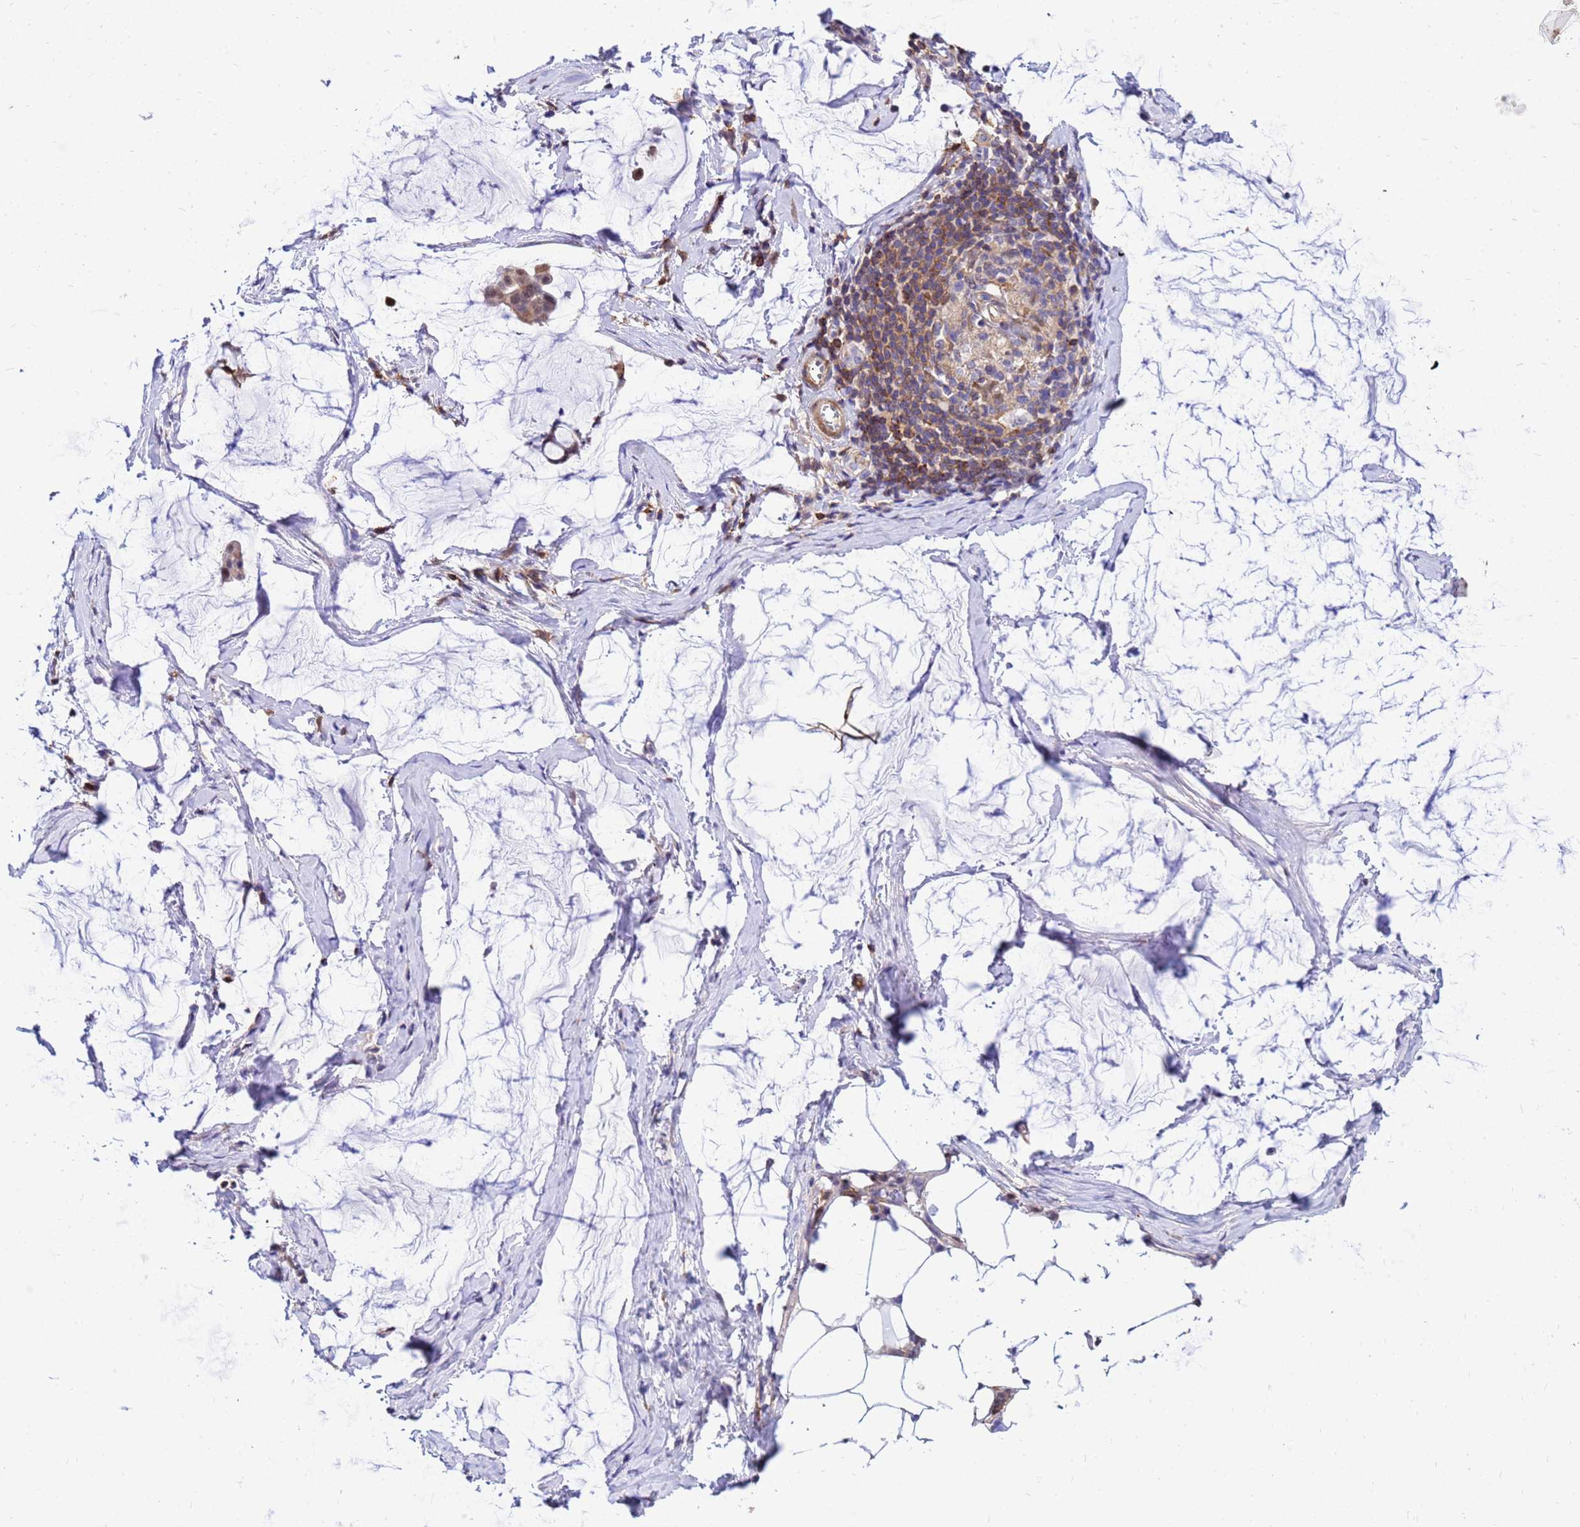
{"staining": {"intensity": "moderate", "quantity": ">75%", "location": "cytoplasmic/membranous,nuclear"}, "tissue": "ovarian cancer", "cell_type": "Tumor cells", "image_type": "cancer", "snomed": [{"axis": "morphology", "description": "Cystadenocarcinoma, mucinous, NOS"}, {"axis": "topography", "description": "Ovary"}], "caption": "Tumor cells reveal medium levels of moderate cytoplasmic/membranous and nuclear staining in approximately >75% of cells in human ovarian mucinous cystadenocarcinoma.", "gene": "DBNDD2", "patient": {"sex": "female", "age": 73}}